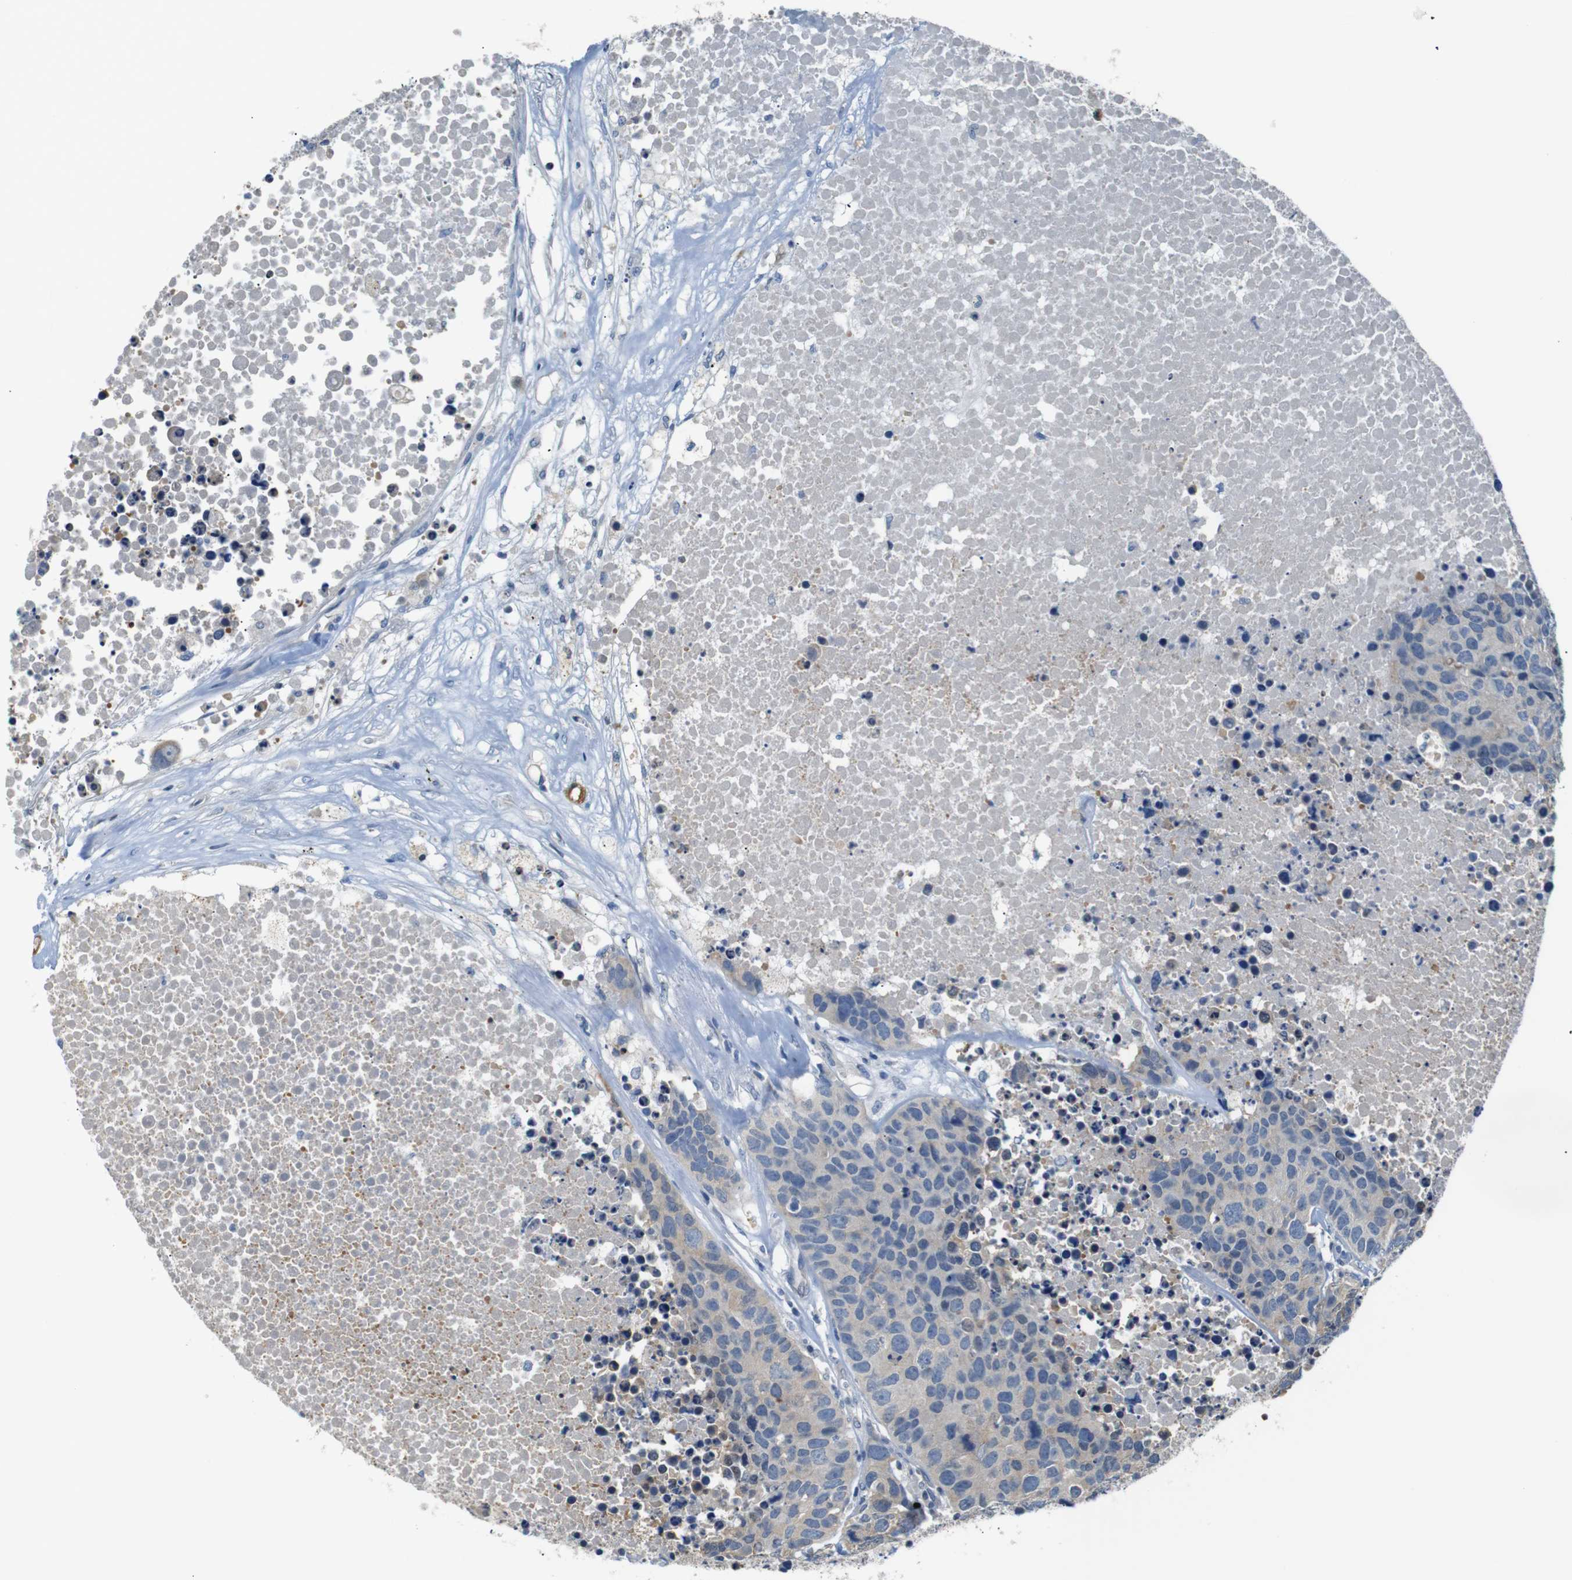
{"staining": {"intensity": "negative", "quantity": "none", "location": "none"}, "tissue": "carcinoid", "cell_type": "Tumor cells", "image_type": "cancer", "snomed": [{"axis": "morphology", "description": "Carcinoid, malignant, NOS"}, {"axis": "topography", "description": "Lung"}], "caption": "Immunohistochemical staining of human malignant carcinoid shows no significant staining in tumor cells.", "gene": "SFN", "patient": {"sex": "male", "age": 60}}